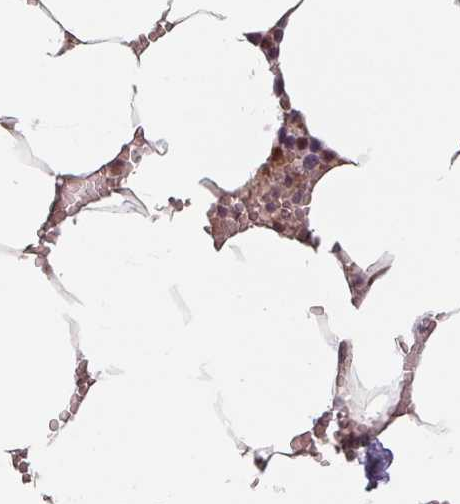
{"staining": {"intensity": "moderate", "quantity": "<25%", "location": "cytoplasmic/membranous"}, "tissue": "bone marrow", "cell_type": "Hematopoietic cells", "image_type": "normal", "snomed": [{"axis": "morphology", "description": "Normal tissue, NOS"}, {"axis": "topography", "description": "Bone marrow"}], "caption": "Brown immunohistochemical staining in benign bone marrow reveals moderate cytoplasmic/membranous expression in about <25% of hematopoietic cells.", "gene": "CYB5RL", "patient": {"sex": "male", "age": 70}}